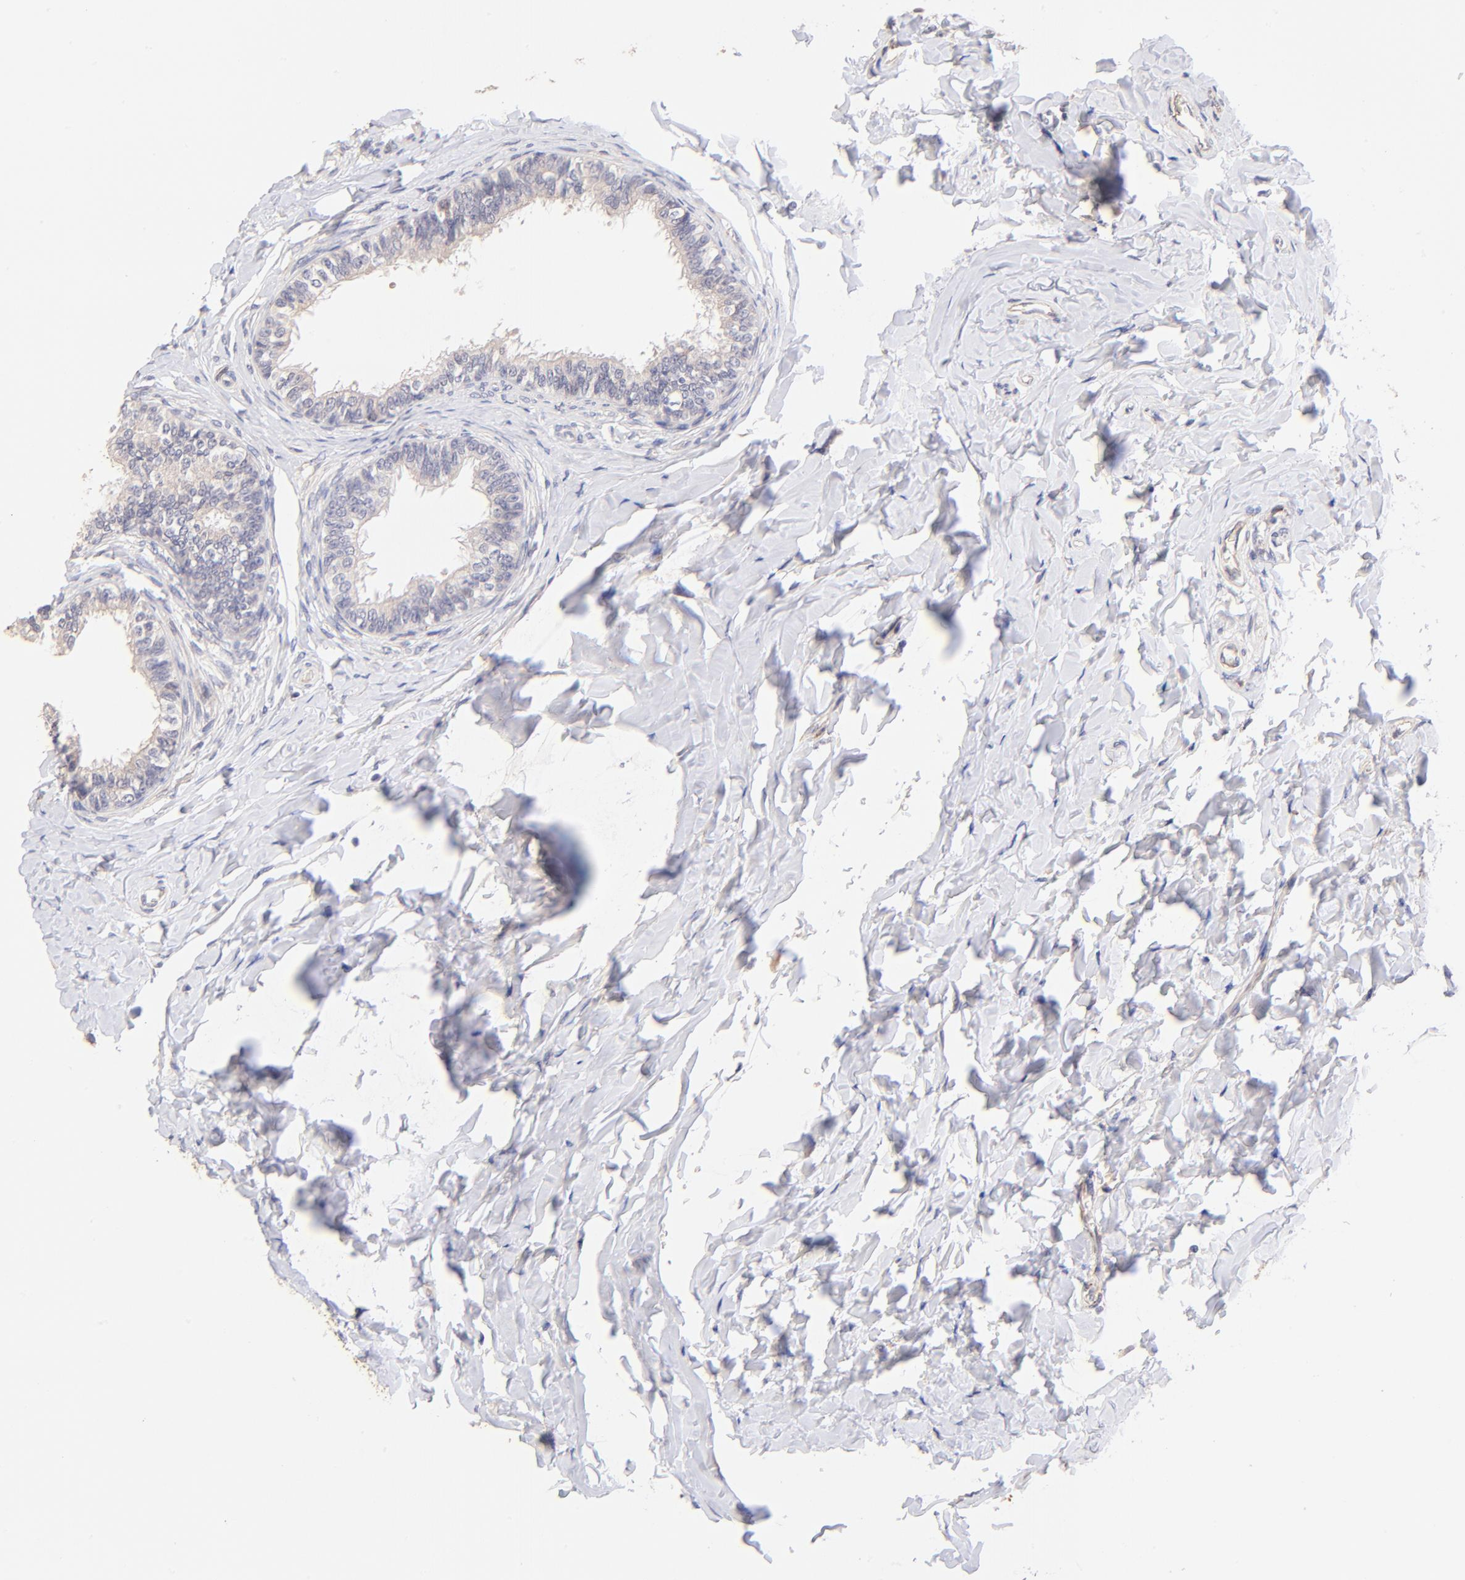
{"staining": {"intensity": "moderate", "quantity": ">75%", "location": "cytoplasmic/membranous"}, "tissue": "epididymis", "cell_type": "Glandular cells", "image_type": "normal", "snomed": [{"axis": "morphology", "description": "Normal tissue, NOS"}, {"axis": "topography", "description": "Soft tissue"}, {"axis": "topography", "description": "Epididymis"}], "caption": "Immunohistochemical staining of unremarkable epididymis exhibits medium levels of moderate cytoplasmic/membranous positivity in approximately >75% of glandular cells.", "gene": "SPARC", "patient": {"sex": "male", "age": 26}}